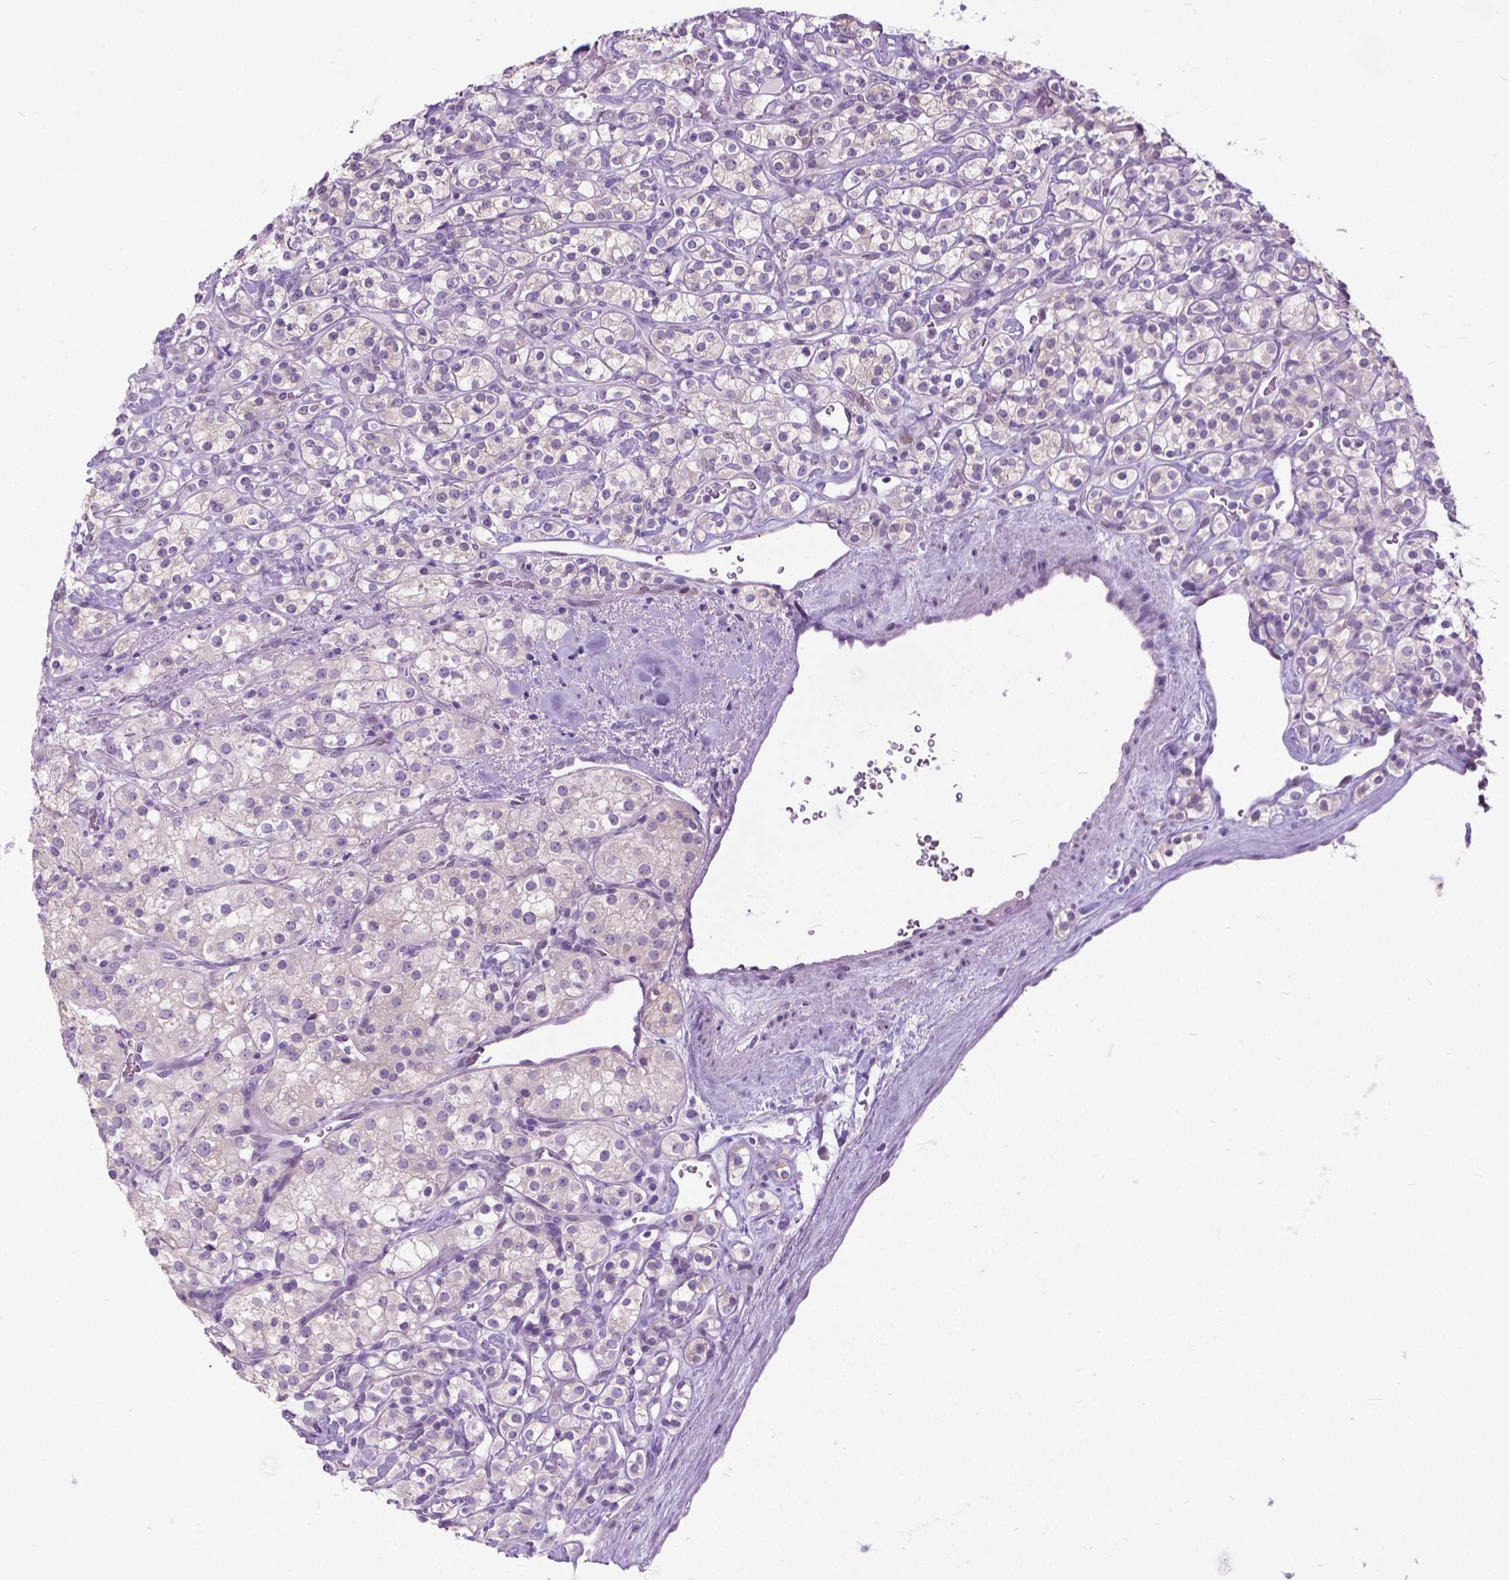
{"staining": {"intensity": "negative", "quantity": "none", "location": "none"}, "tissue": "renal cancer", "cell_type": "Tumor cells", "image_type": "cancer", "snomed": [{"axis": "morphology", "description": "Adenocarcinoma, NOS"}, {"axis": "topography", "description": "Kidney"}], "caption": "Immunohistochemical staining of adenocarcinoma (renal) exhibits no significant expression in tumor cells.", "gene": "APCDD1L", "patient": {"sex": "male", "age": 77}}